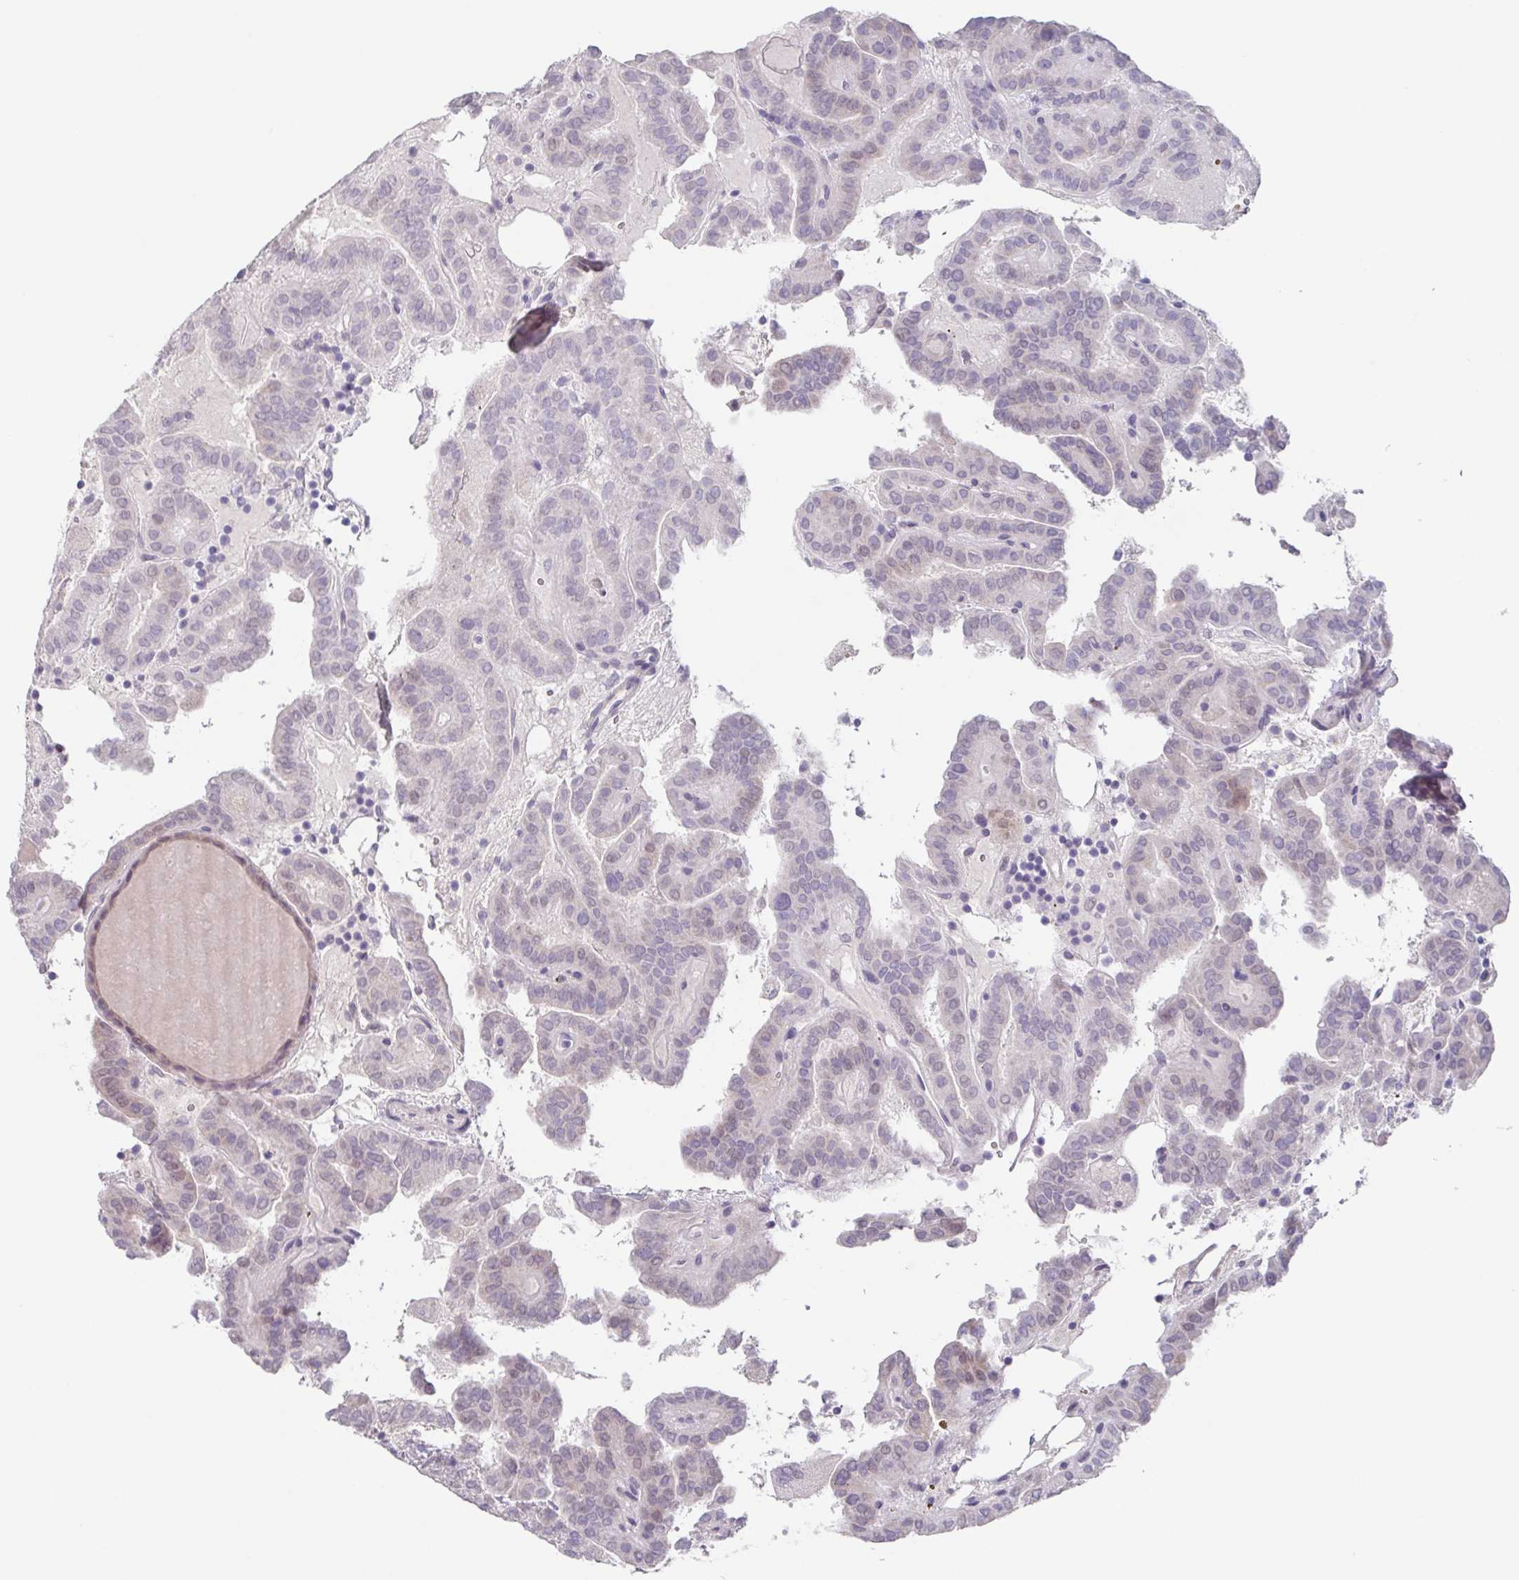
{"staining": {"intensity": "negative", "quantity": "none", "location": "none"}, "tissue": "thyroid cancer", "cell_type": "Tumor cells", "image_type": "cancer", "snomed": [{"axis": "morphology", "description": "Papillary adenocarcinoma, NOS"}, {"axis": "topography", "description": "Thyroid gland"}], "caption": "There is no significant staining in tumor cells of papillary adenocarcinoma (thyroid).", "gene": "GHRL", "patient": {"sex": "female", "age": 46}}